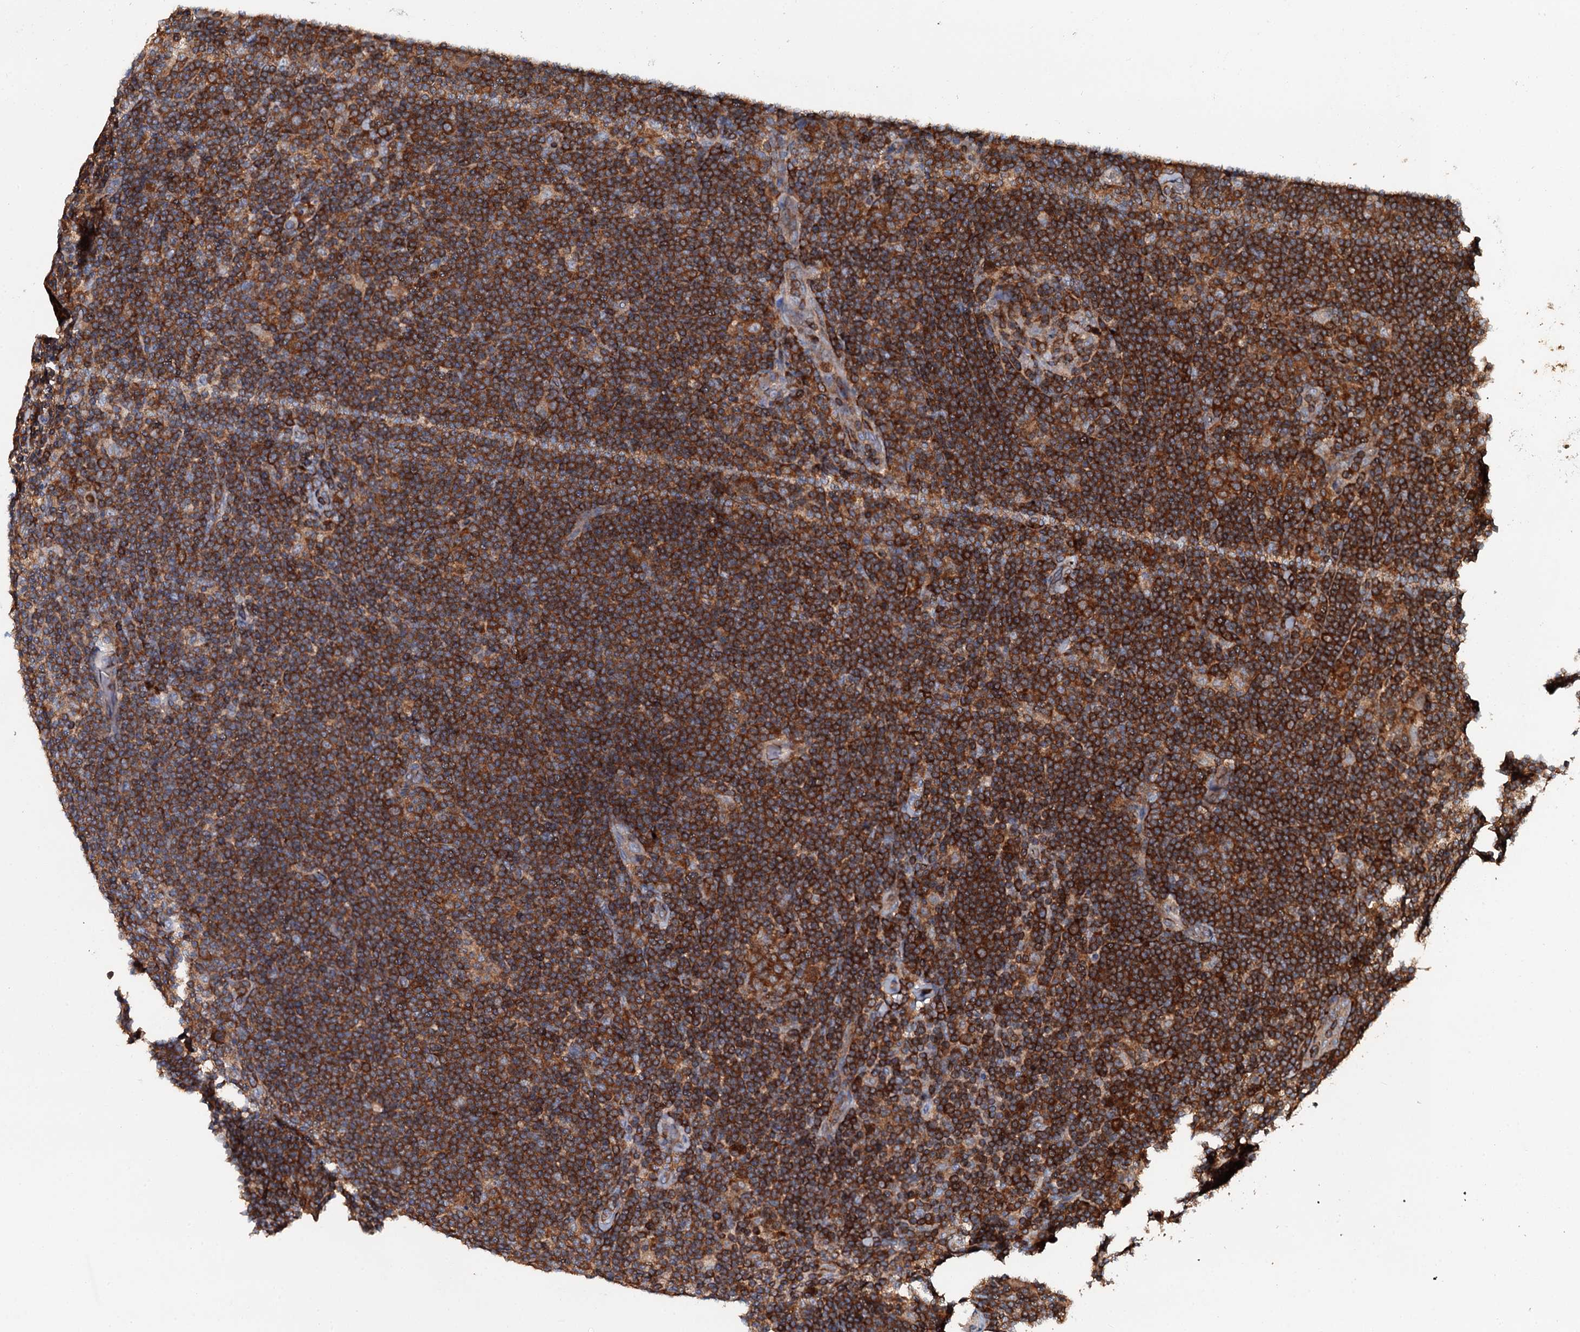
{"staining": {"intensity": "weak", "quantity": ">75%", "location": "cytoplasmic/membranous"}, "tissue": "lymphoma", "cell_type": "Tumor cells", "image_type": "cancer", "snomed": [{"axis": "morphology", "description": "Hodgkin's disease, NOS"}, {"axis": "topography", "description": "Lymph node"}], "caption": "About >75% of tumor cells in lymphoma exhibit weak cytoplasmic/membranous protein staining as visualized by brown immunohistochemical staining.", "gene": "GRK2", "patient": {"sex": "female", "age": 57}}